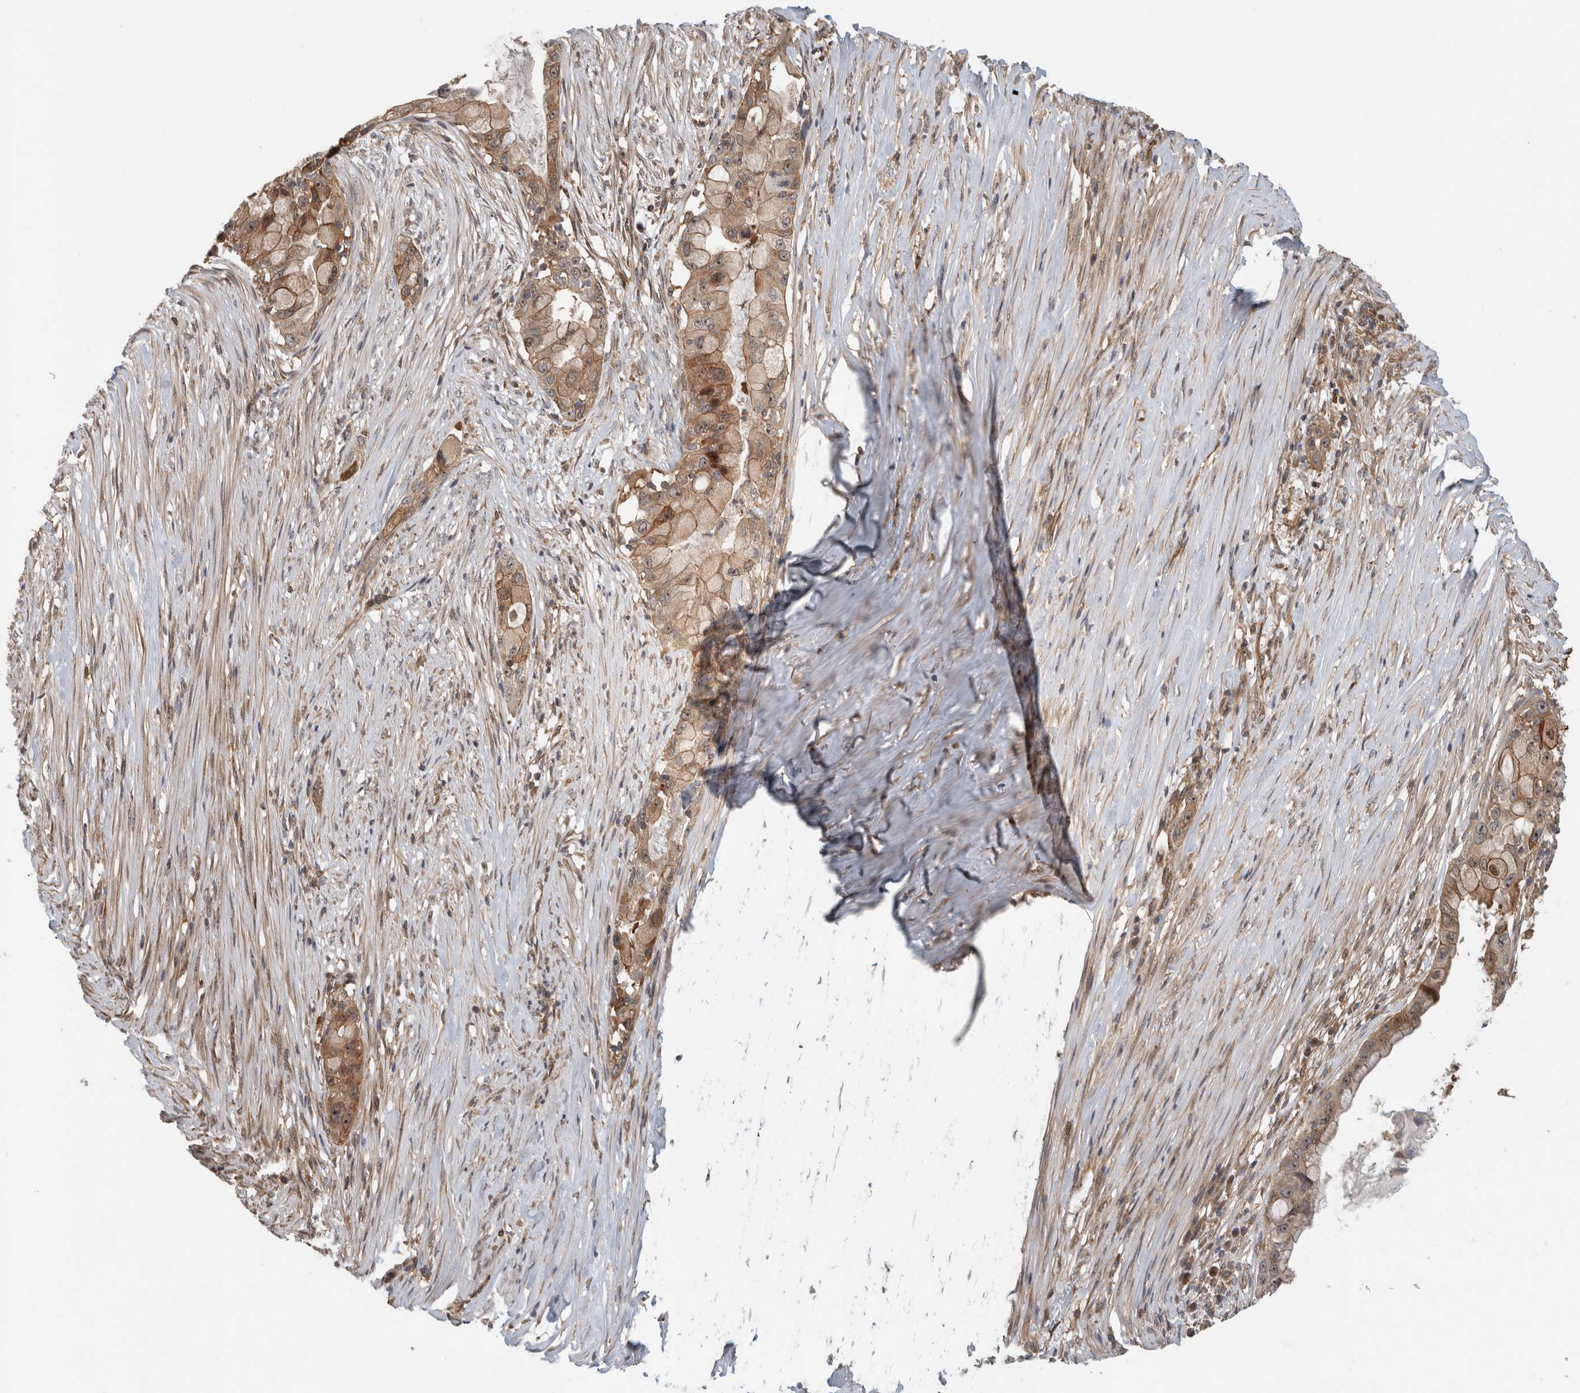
{"staining": {"intensity": "moderate", "quantity": ">75%", "location": "cytoplasmic/membranous,nuclear"}, "tissue": "pancreatic cancer", "cell_type": "Tumor cells", "image_type": "cancer", "snomed": [{"axis": "morphology", "description": "Adenocarcinoma, NOS"}, {"axis": "topography", "description": "Pancreas"}], "caption": "Immunohistochemical staining of pancreatic cancer (adenocarcinoma) shows medium levels of moderate cytoplasmic/membranous and nuclear protein expression in about >75% of tumor cells.", "gene": "WASF2", "patient": {"sex": "male", "age": 53}}